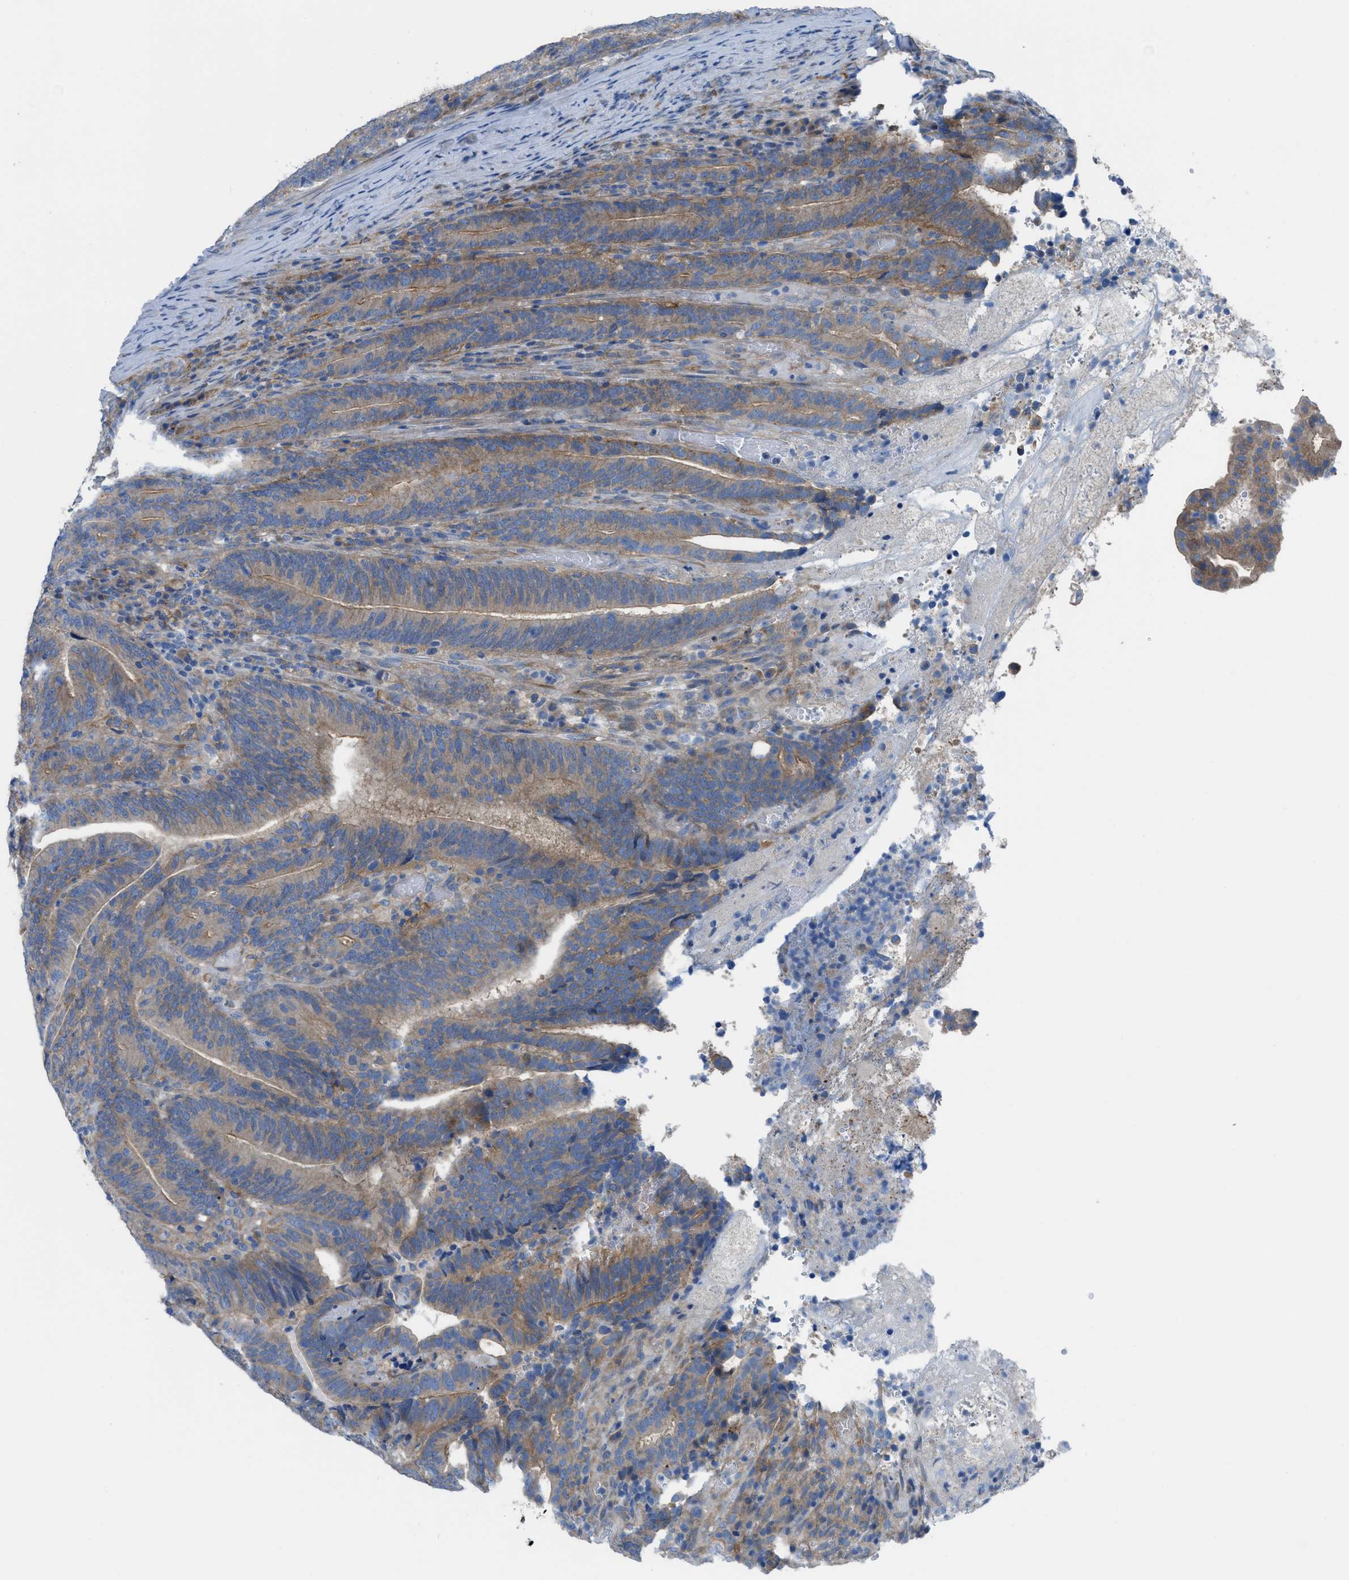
{"staining": {"intensity": "moderate", "quantity": ">75%", "location": "cytoplasmic/membranous"}, "tissue": "colorectal cancer", "cell_type": "Tumor cells", "image_type": "cancer", "snomed": [{"axis": "morphology", "description": "Adenocarcinoma, NOS"}, {"axis": "topography", "description": "Colon"}], "caption": "Protein expression analysis of human colorectal cancer reveals moderate cytoplasmic/membranous staining in about >75% of tumor cells.", "gene": "EGFR", "patient": {"sex": "female", "age": 66}}